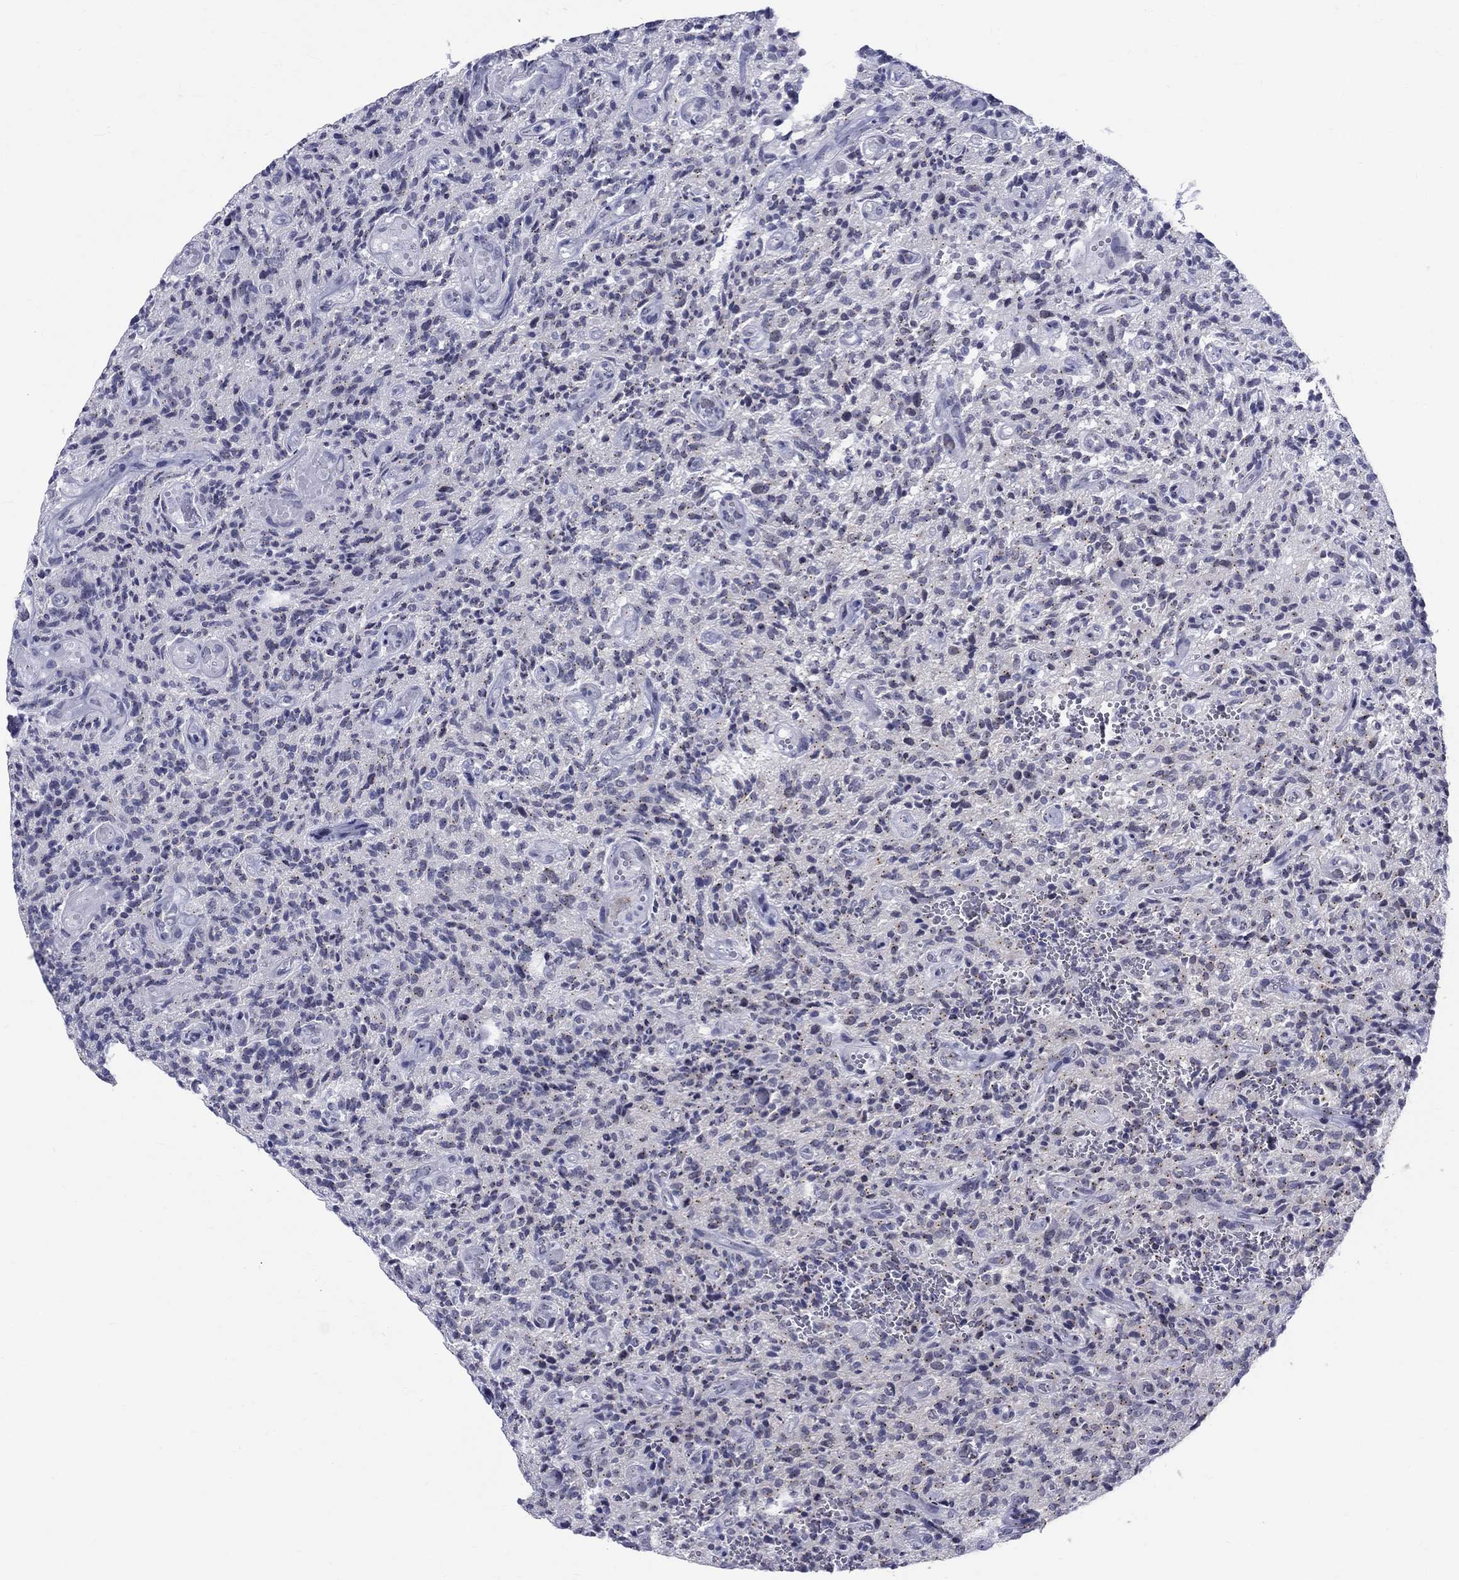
{"staining": {"intensity": "negative", "quantity": "none", "location": "none"}, "tissue": "glioma", "cell_type": "Tumor cells", "image_type": "cancer", "snomed": [{"axis": "morphology", "description": "Glioma, malignant, High grade"}, {"axis": "topography", "description": "Brain"}], "caption": "Immunohistochemical staining of malignant glioma (high-grade) reveals no significant staining in tumor cells.", "gene": "CEP43", "patient": {"sex": "male", "age": 64}}